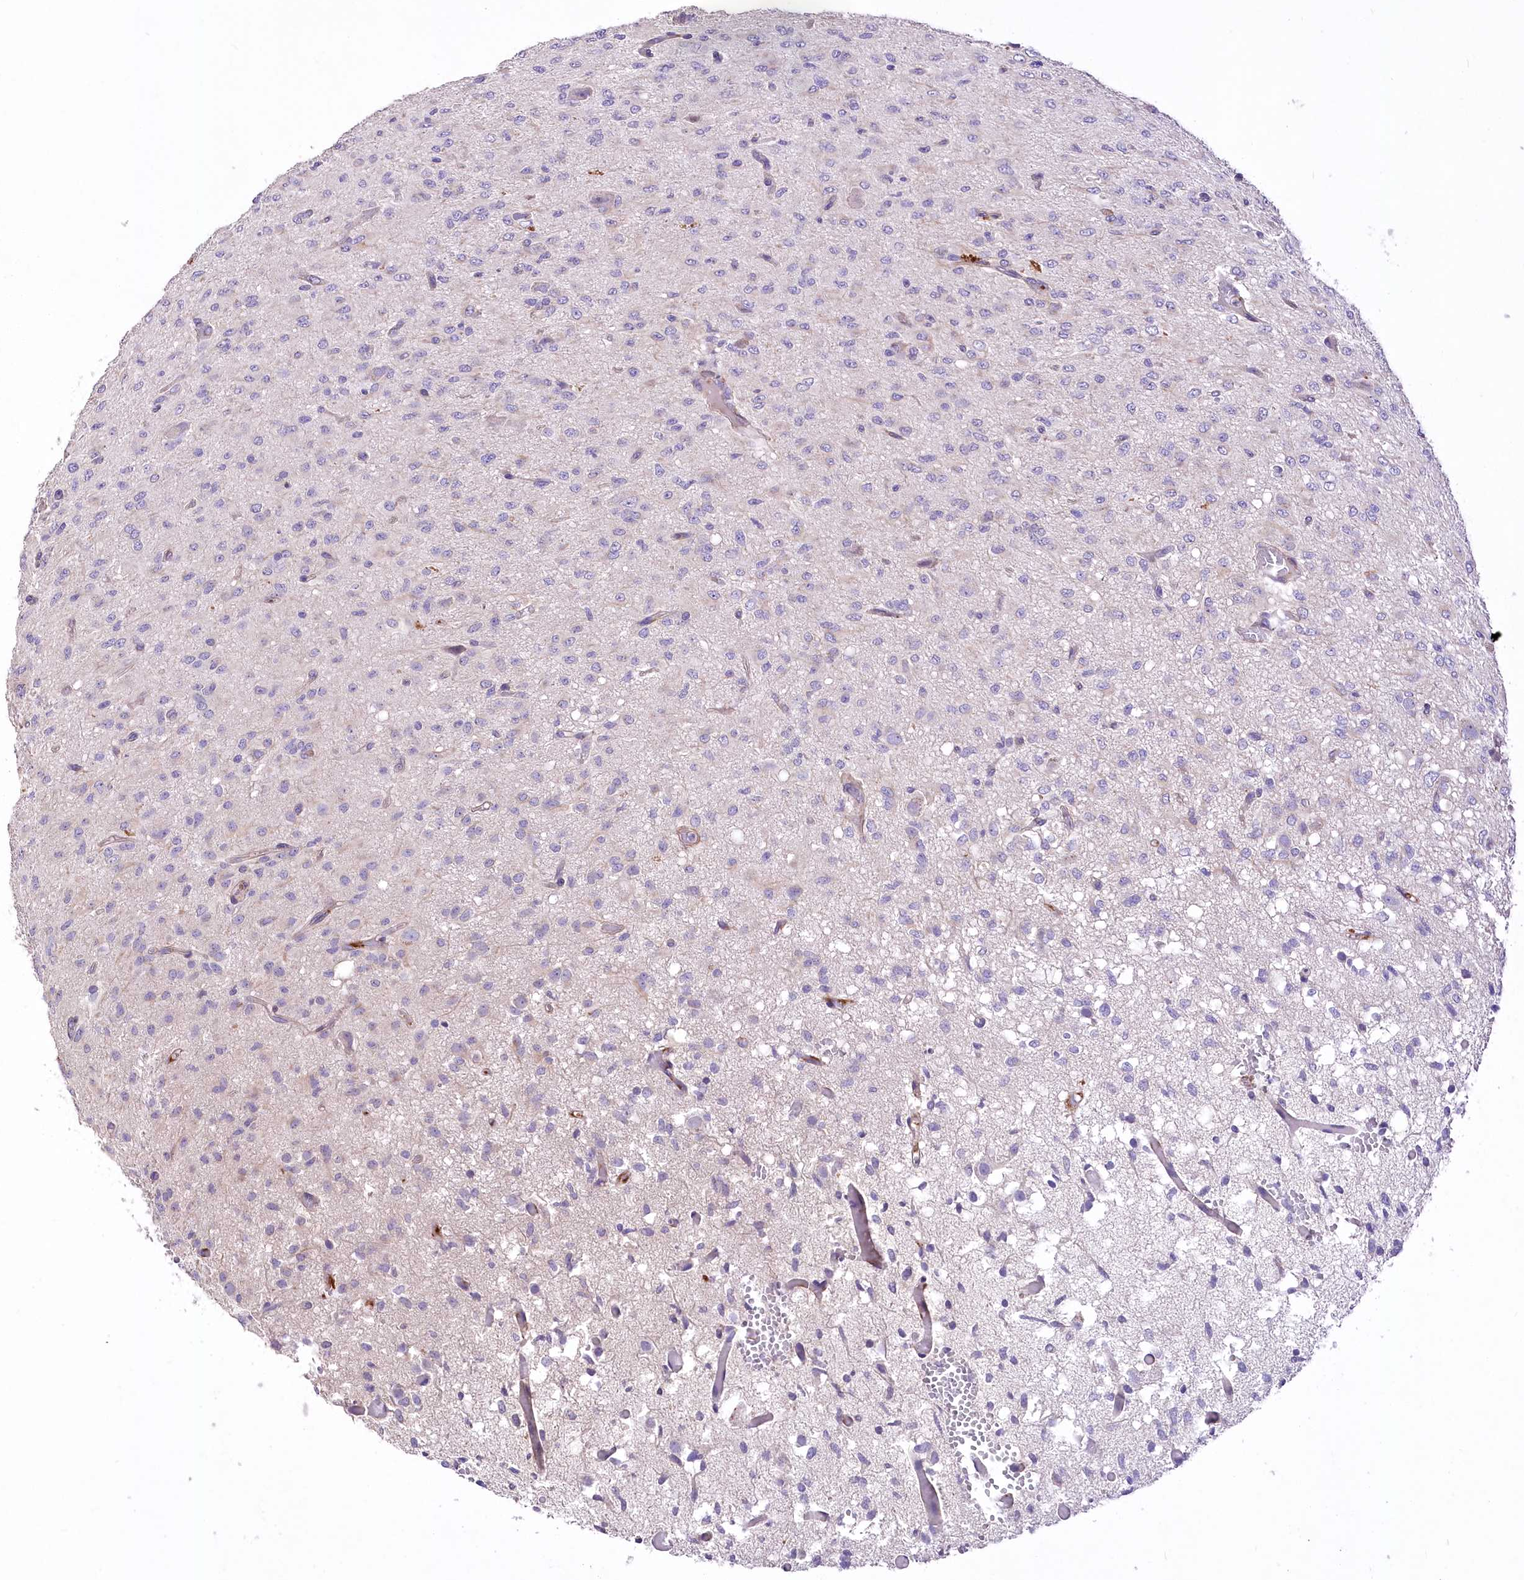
{"staining": {"intensity": "negative", "quantity": "none", "location": "none"}, "tissue": "glioma", "cell_type": "Tumor cells", "image_type": "cancer", "snomed": [{"axis": "morphology", "description": "Glioma, malignant, High grade"}, {"axis": "topography", "description": "Brain"}], "caption": "Glioma stained for a protein using immunohistochemistry shows no staining tumor cells.", "gene": "RDH16", "patient": {"sex": "female", "age": 59}}